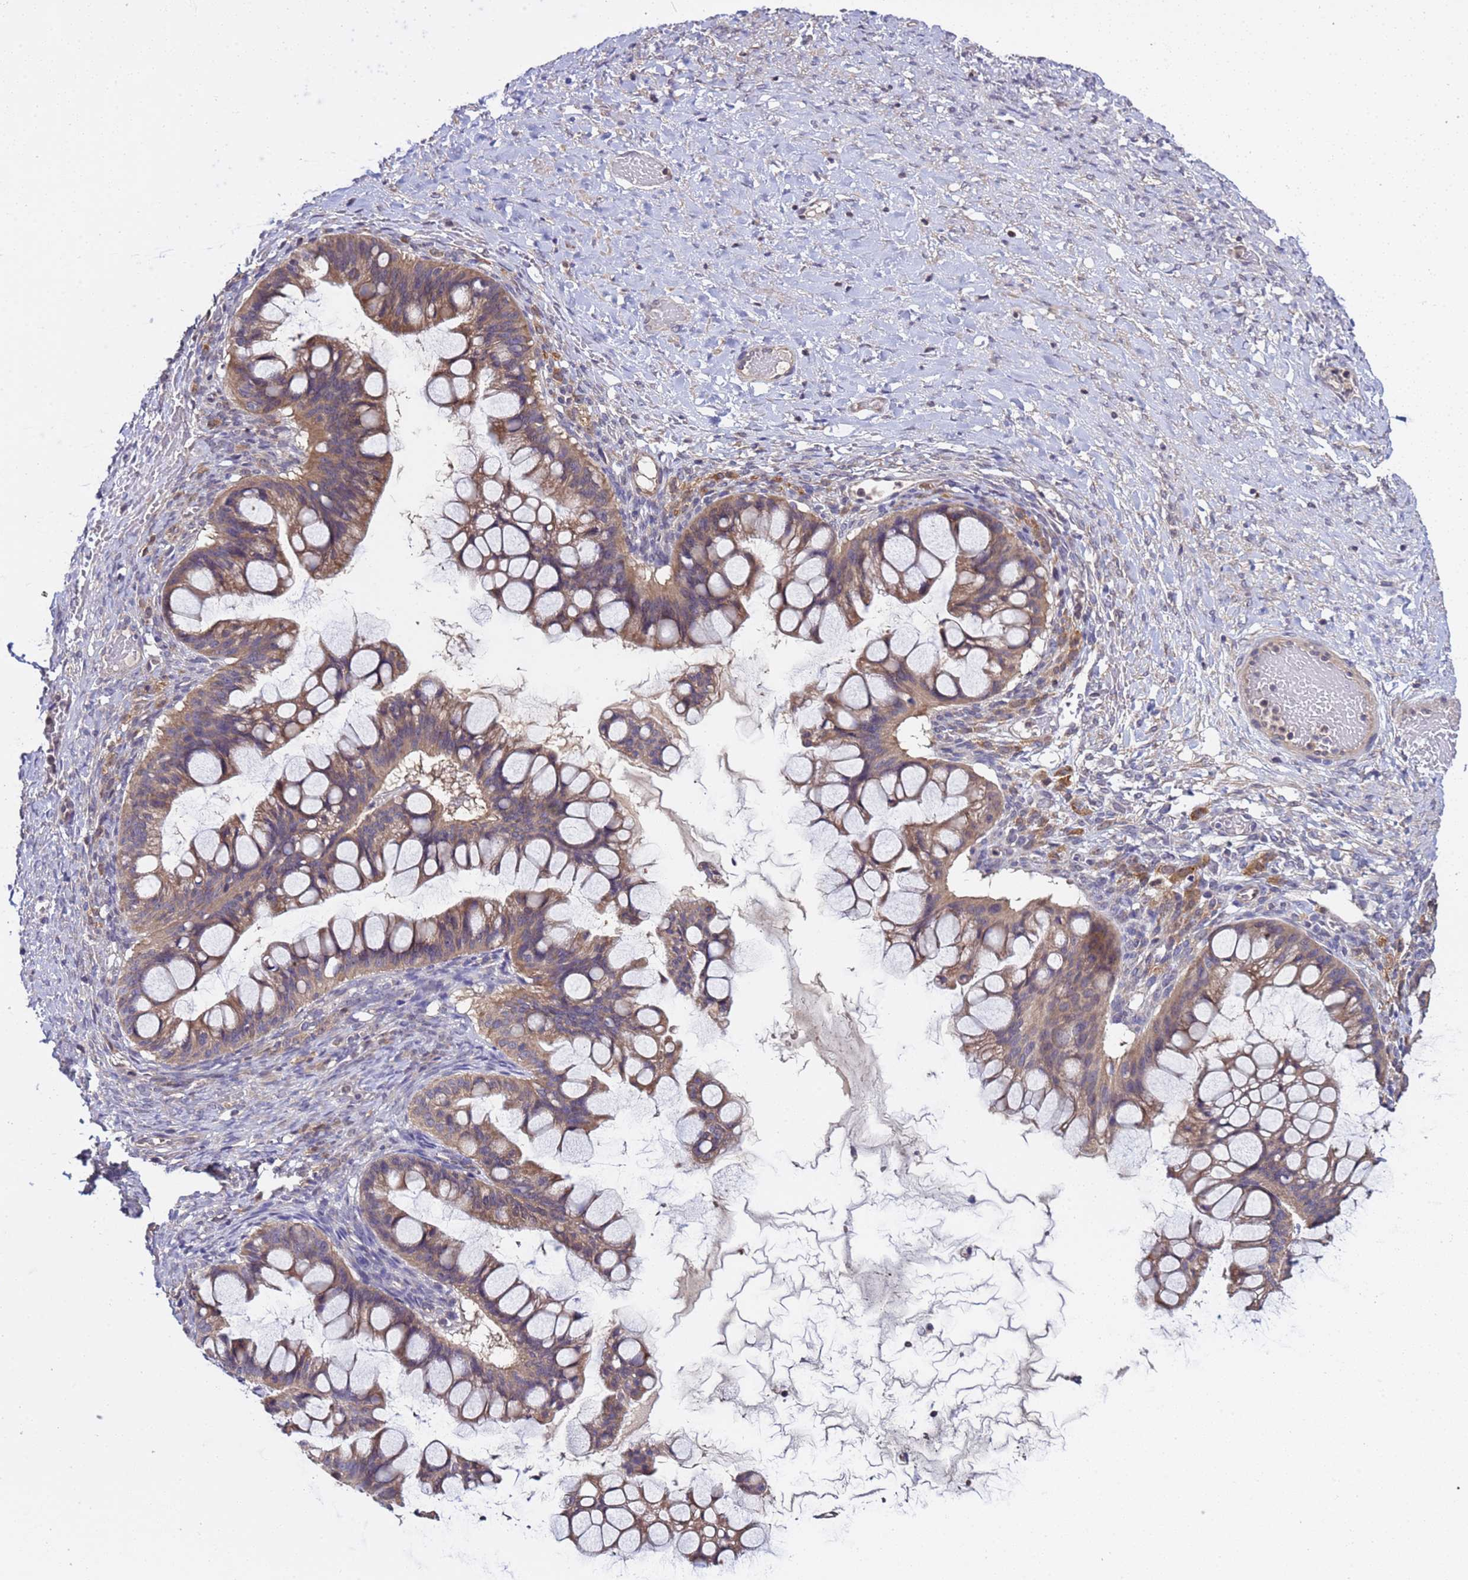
{"staining": {"intensity": "weak", "quantity": ">75%", "location": "cytoplasmic/membranous"}, "tissue": "ovarian cancer", "cell_type": "Tumor cells", "image_type": "cancer", "snomed": [{"axis": "morphology", "description": "Cystadenocarcinoma, mucinous, NOS"}, {"axis": "topography", "description": "Ovary"}], "caption": "This is a photomicrograph of IHC staining of ovarian cancer (mucinous cystadenocarcinoma), which shows weak staining in the cytoplasmic/membranous of tumor cells.", "gene": "ELMOD2", "patient": {"sex": "female", "age": 73}}